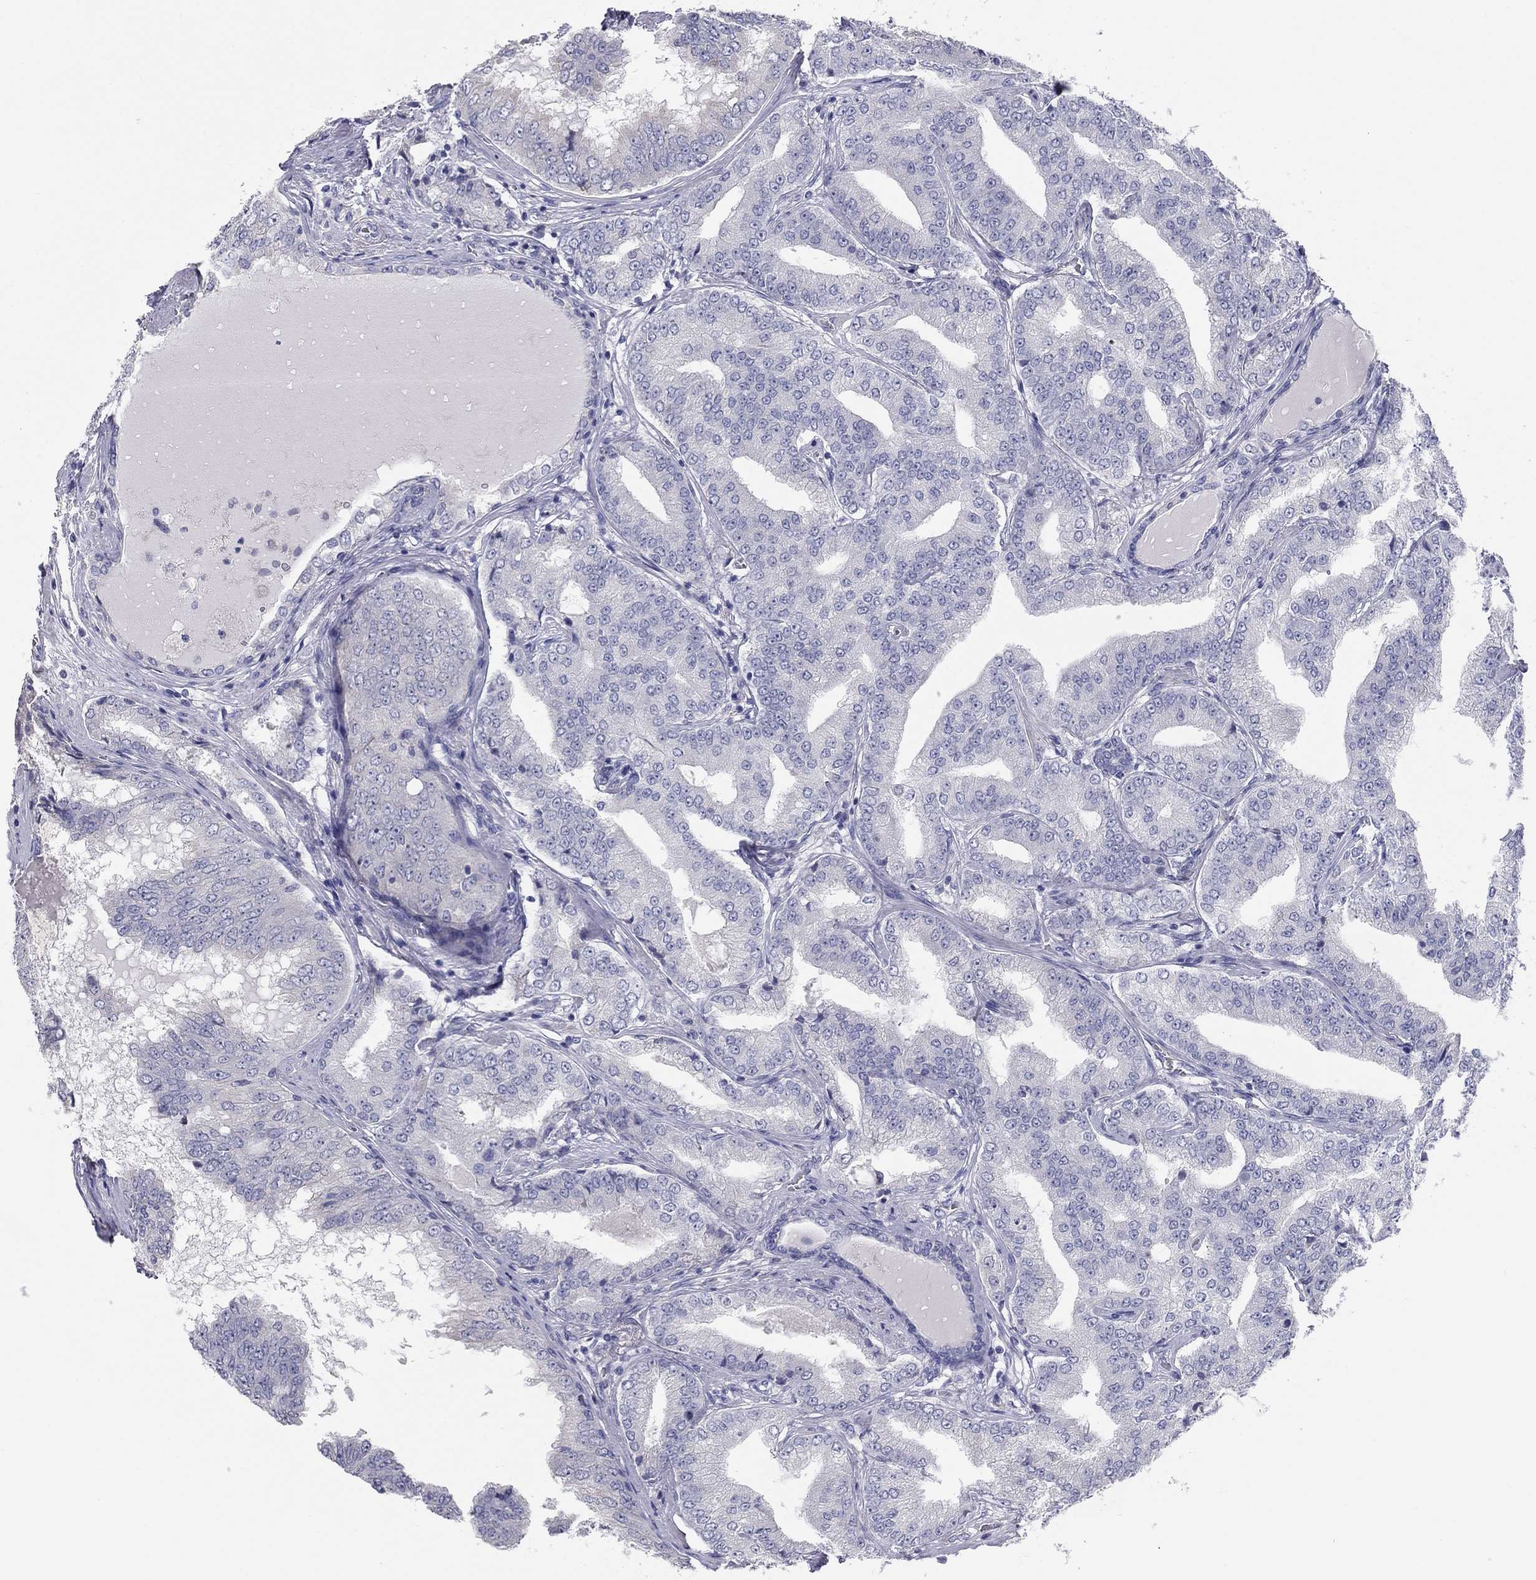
{"staining": {"intensity": "negative", "quantity": "none", "location": "none"}, "tissue": "prostate cancer", "cell_type": "Tumor cells", "image_type": "cancer", "snomed": [{"axis": "morphology", "description": "Adenocarcinoma, NOS"}, {"axis": "topography", "description": "Prostate"}], "caption": "Micrograph shows no protein staining in tumor cells of prostate adenocarcinoma tissue. (Immunohistochemistry (ihc), brightfield microscopy, high magnification).", "gene": "GRK7", "patient": {"sex": "male", "age": 65}}